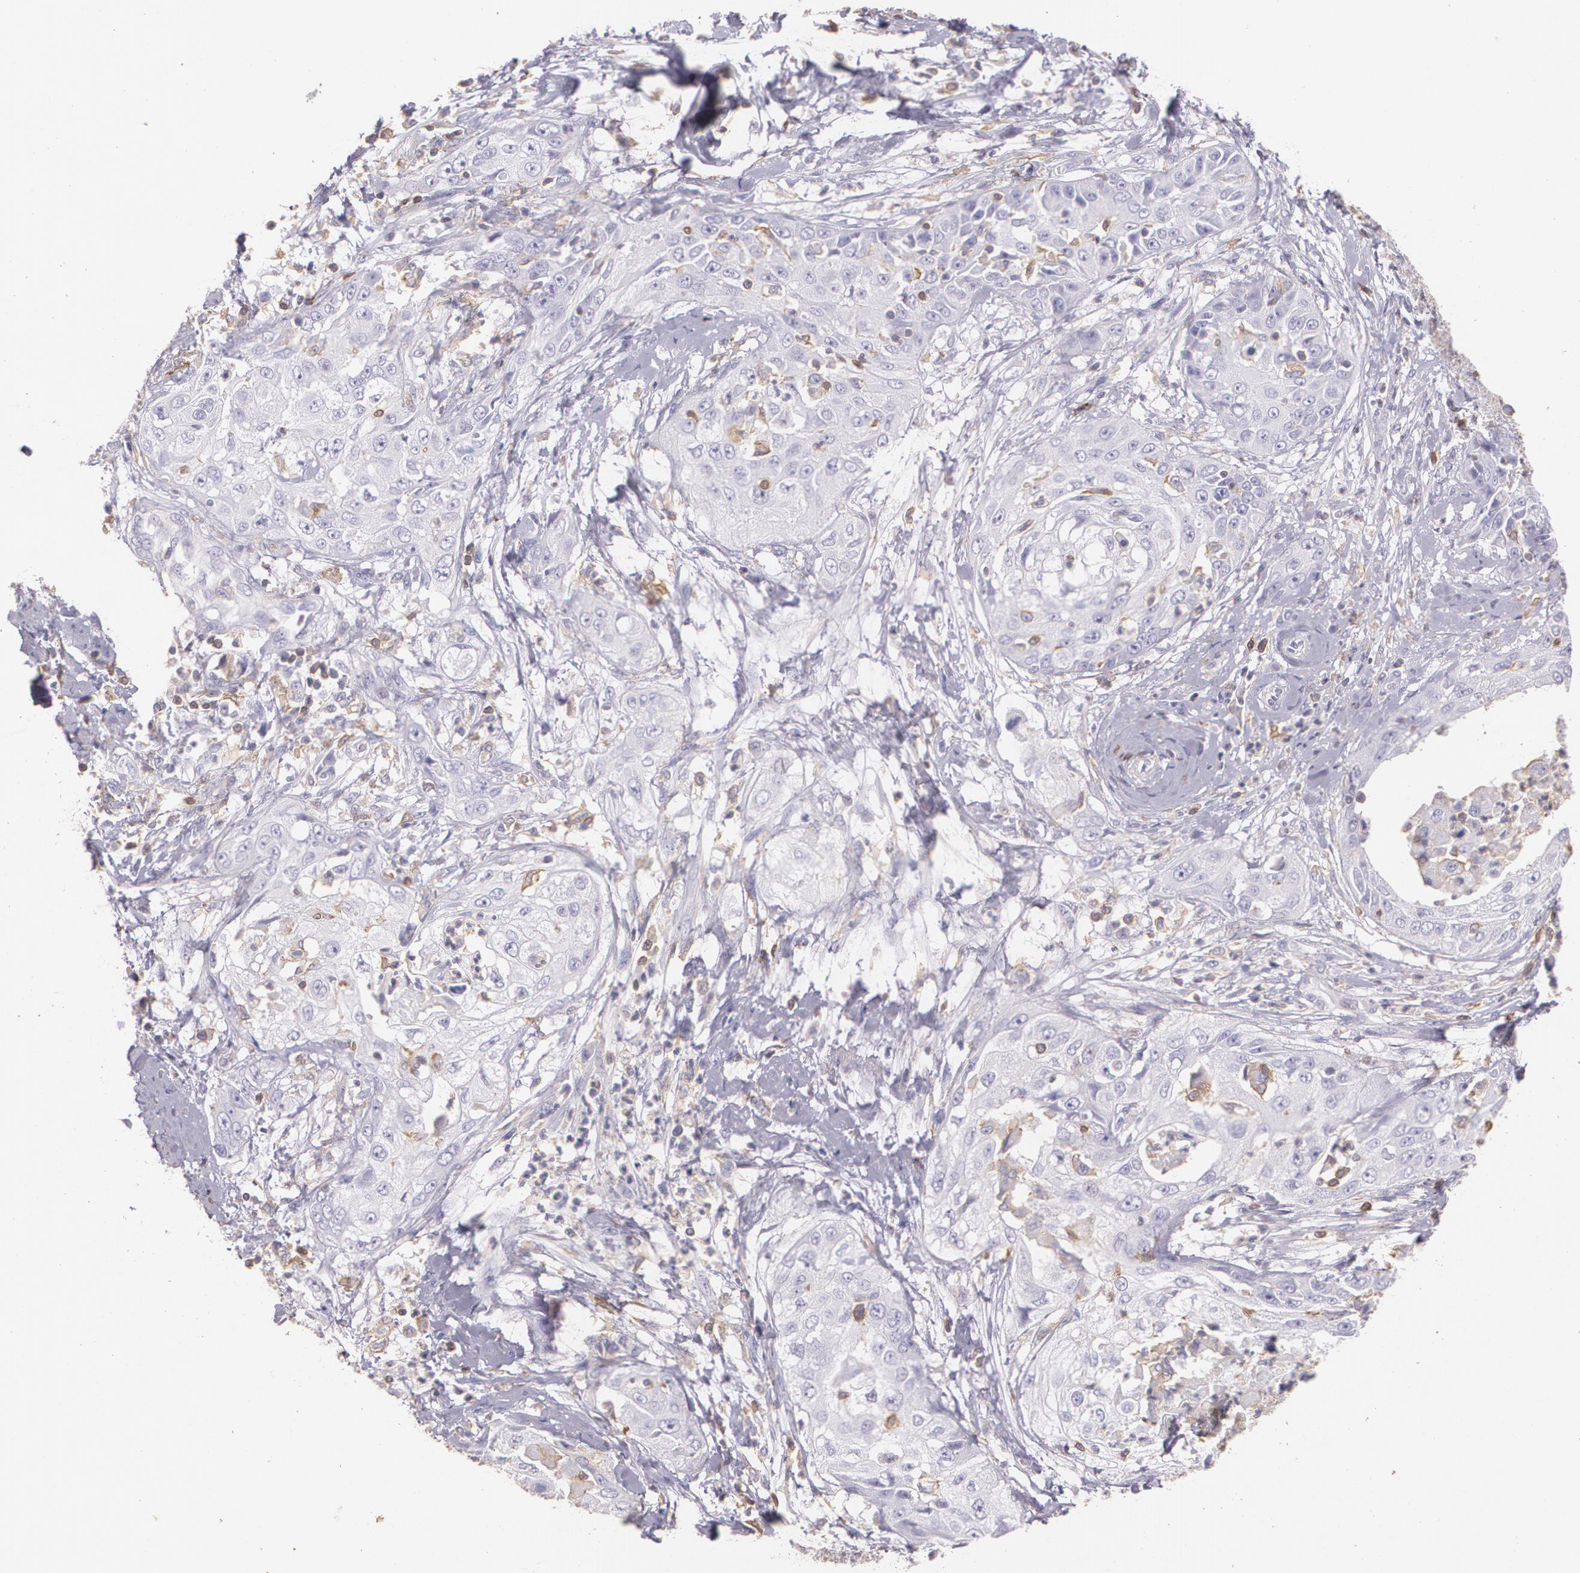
{"staining": {"intensity": "negative", "quantity": "none", "location": "none"}, "tissue": "cervical cancer", "cell_type": "Tumor cells", "image_type": "cancer", "snomed": [{"axis": "morphology", "description": "Squamous cell carcinoma, NOS"}, {"axis": "topography", "description": "Cervix"}], "caption": "High magnification brightfield microscopy of squamous cell carcinoma (cervical) stained with DAB (3,3'-diaminobenzidine) (brown) and counterstained with hematoxylin (blue): tumor cells show no significant staining.", "gene": "TGFBR1", "patient": {"sex": "female", "age": 40}}